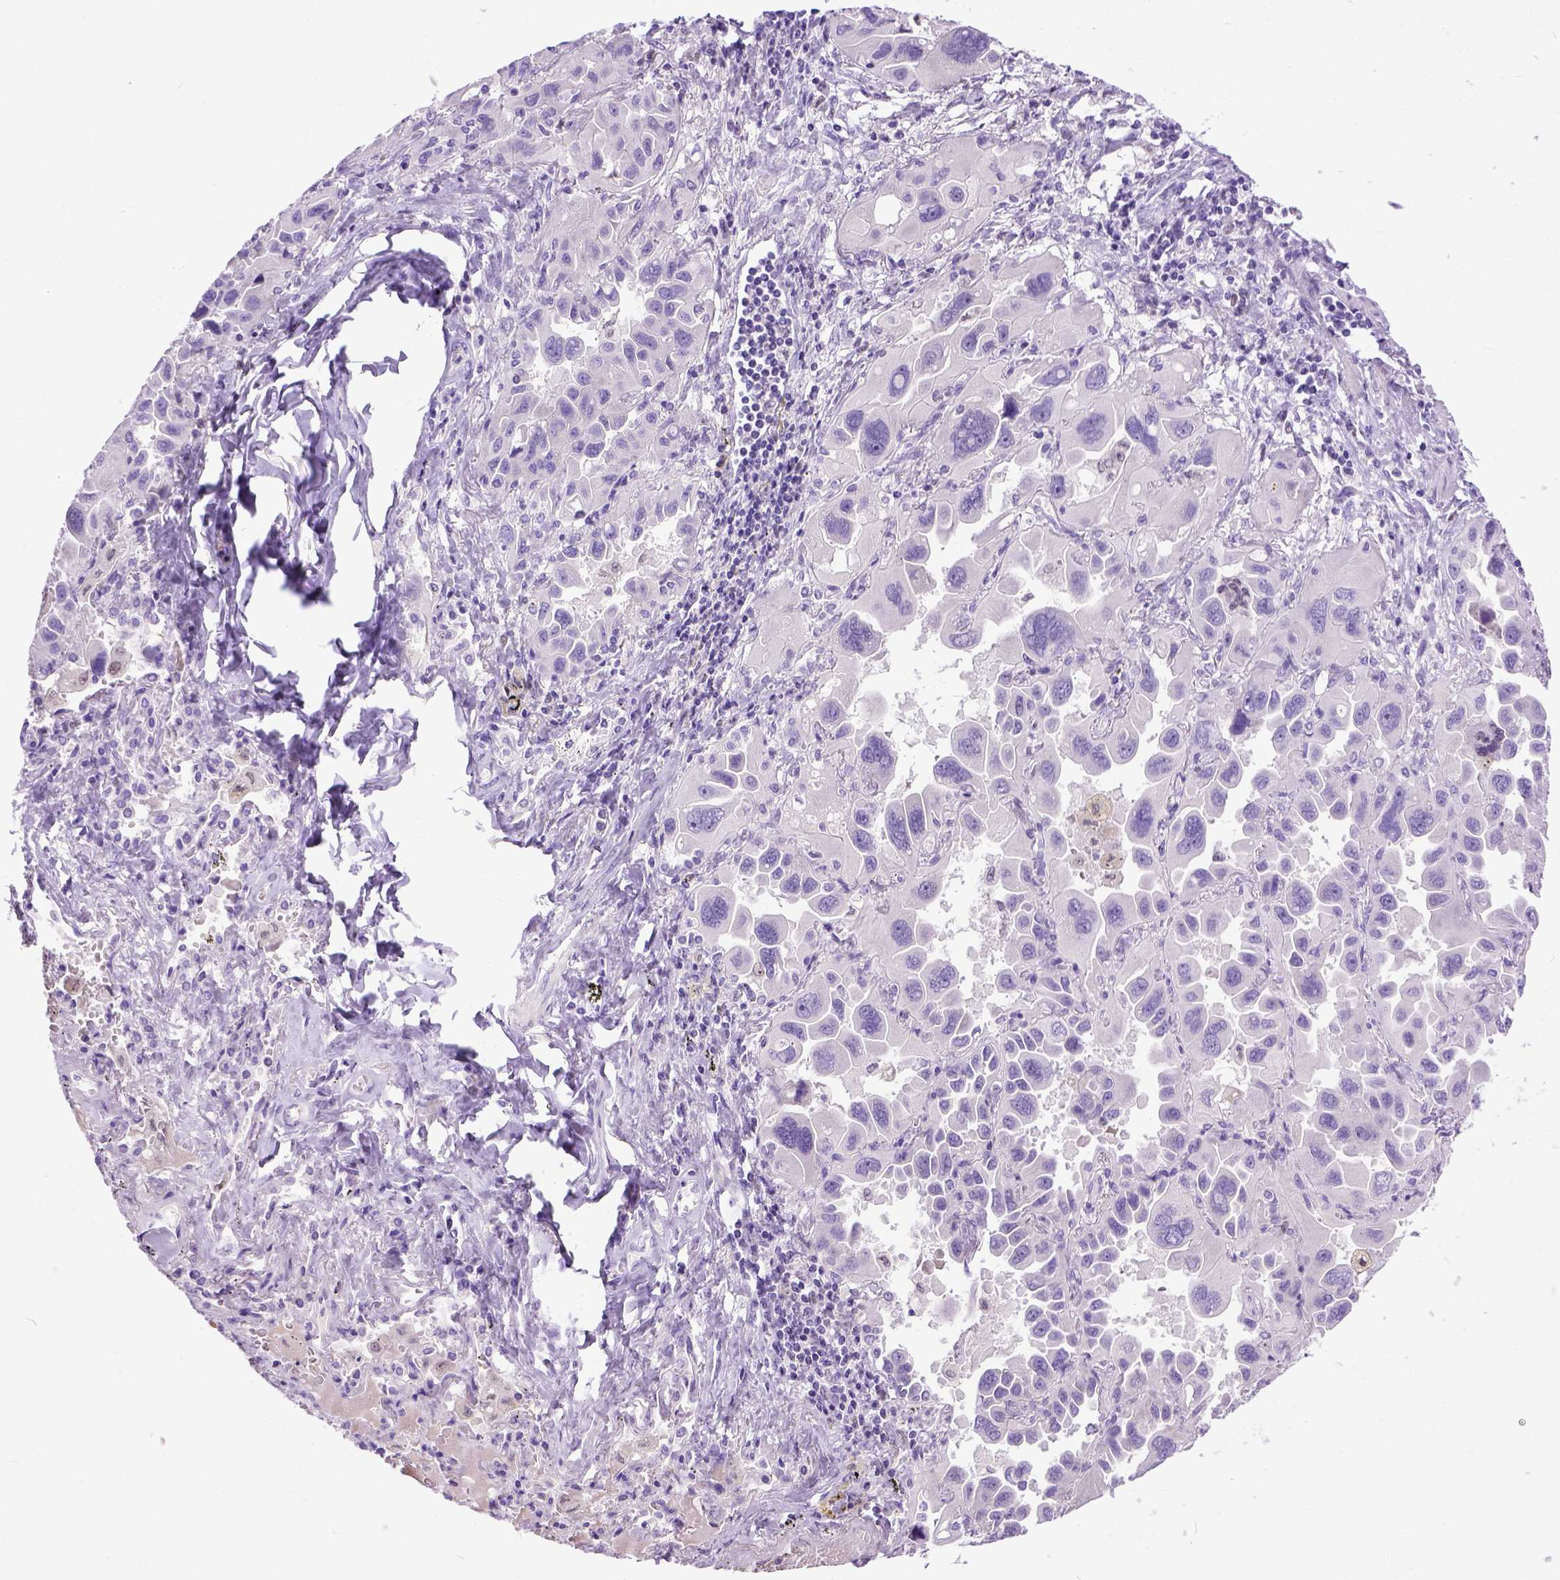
{"staining": {"intensity": "negative", "quantity": "none", "location": "none"}, "tissue": "lung cancer", "cell_type": "Tumor cells", "image_type": "cancer", "snomed": [{"axis": "morphology", "description": "Adenocarcinoma, NOS"}, {"axis": "topography", "description": "Lung"}], "caption": "A high-resolution photomicrograph shows IHC staining of lung cancer, which displays no significant positivity in tumor cells. The staining was performed using DAB (3,3'-diaminobenzidine) to visualize the protein expression in brown, while the nuclei were stained in blue with hematoxylin (Magnification: 20x).", "gene": "CRB1", "patient": {"sex": "male", "age": 64}}